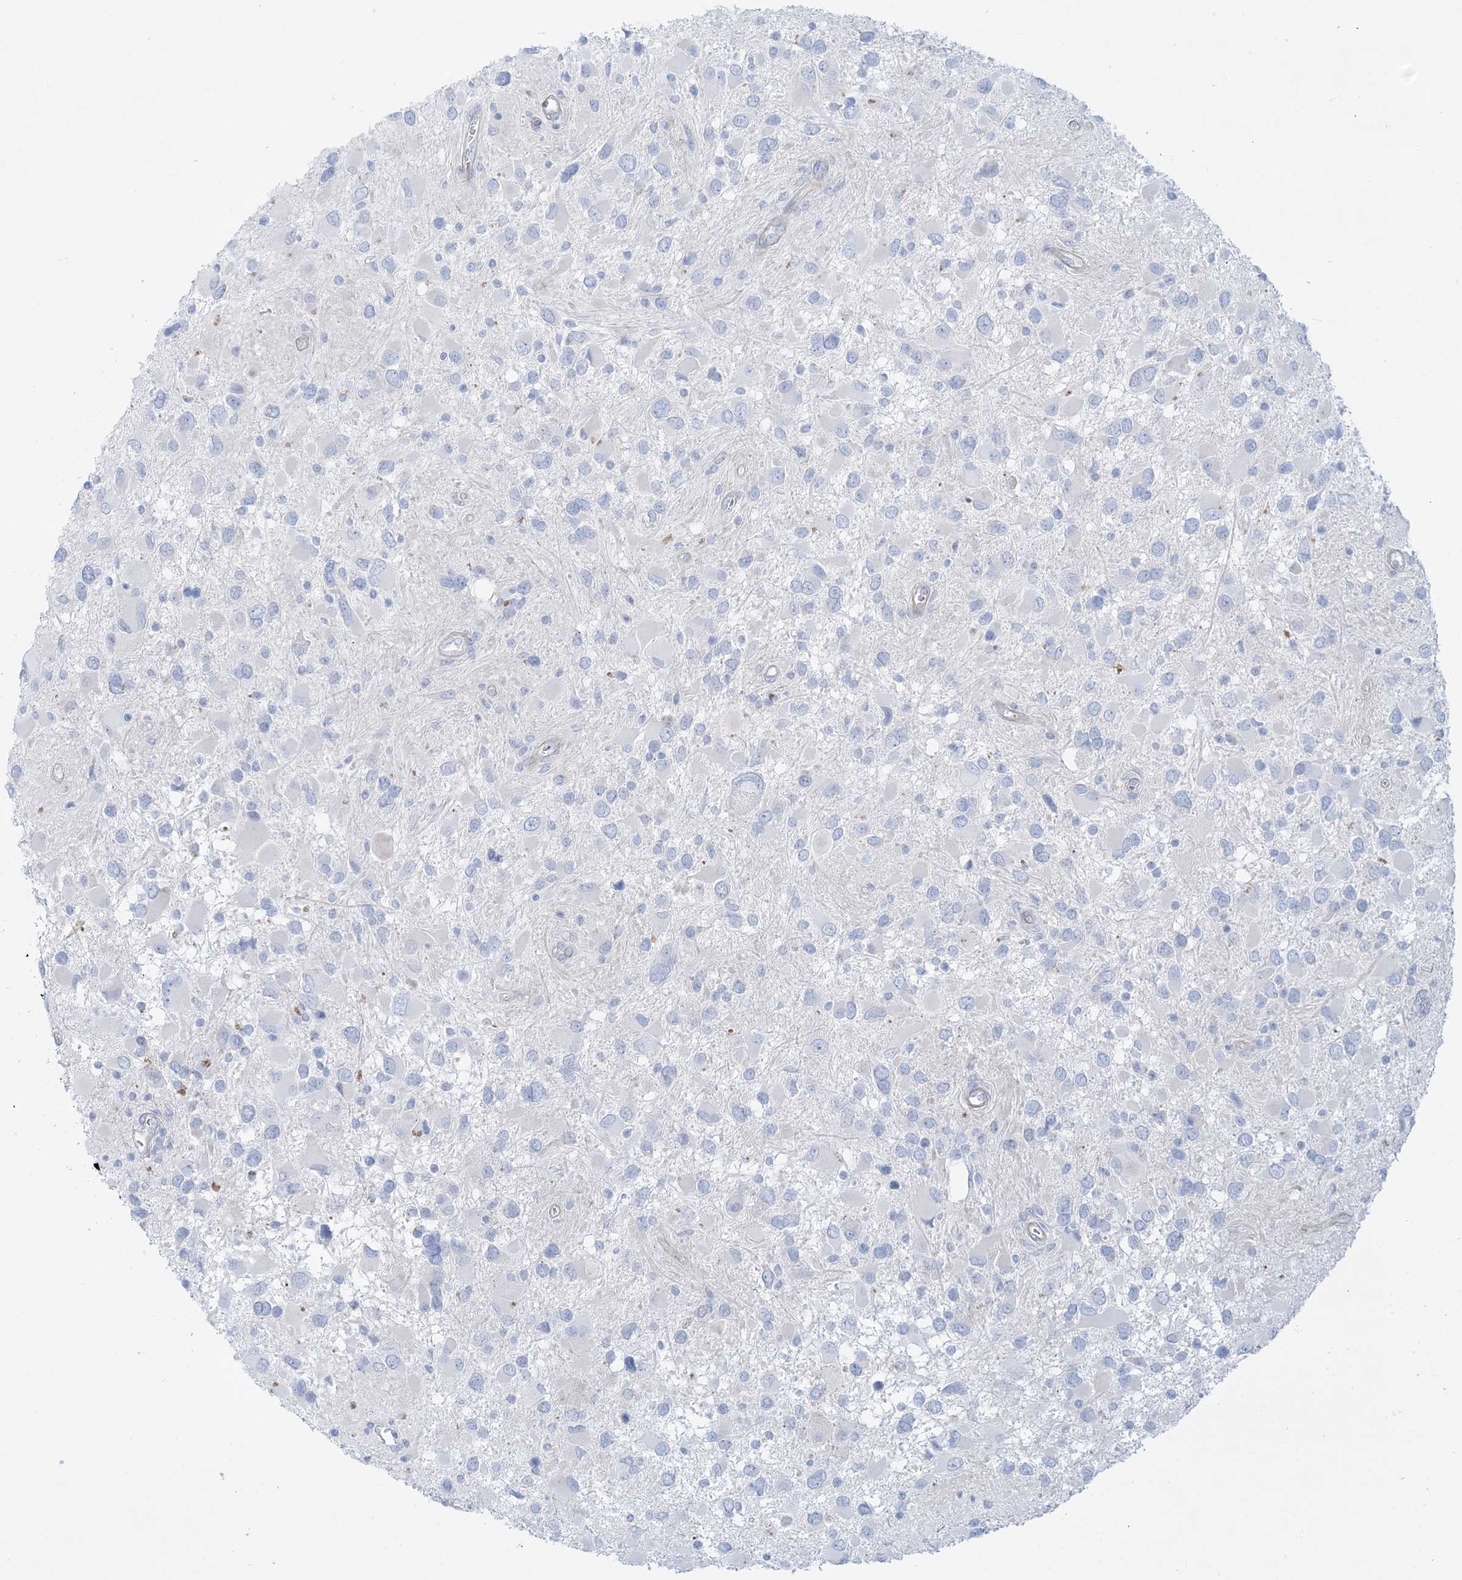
{"staining": {"intensity": "negative", "quantity": "none", "location": "none"}, "tissue": "glioma", "cell_type": "Tumor cells", "image_type": "cancer", "snomed": [{"axis": "morphology", "description": "Glioma, malignant, High grade"}, {"axis": "topography", "description": "Brain"}], "caption": "The photomicrograph shows no staining of tumor cells in malignant high-grade glioma.", "gene": "ATP11C", "patient": {"sex": "male", "age": 53}}